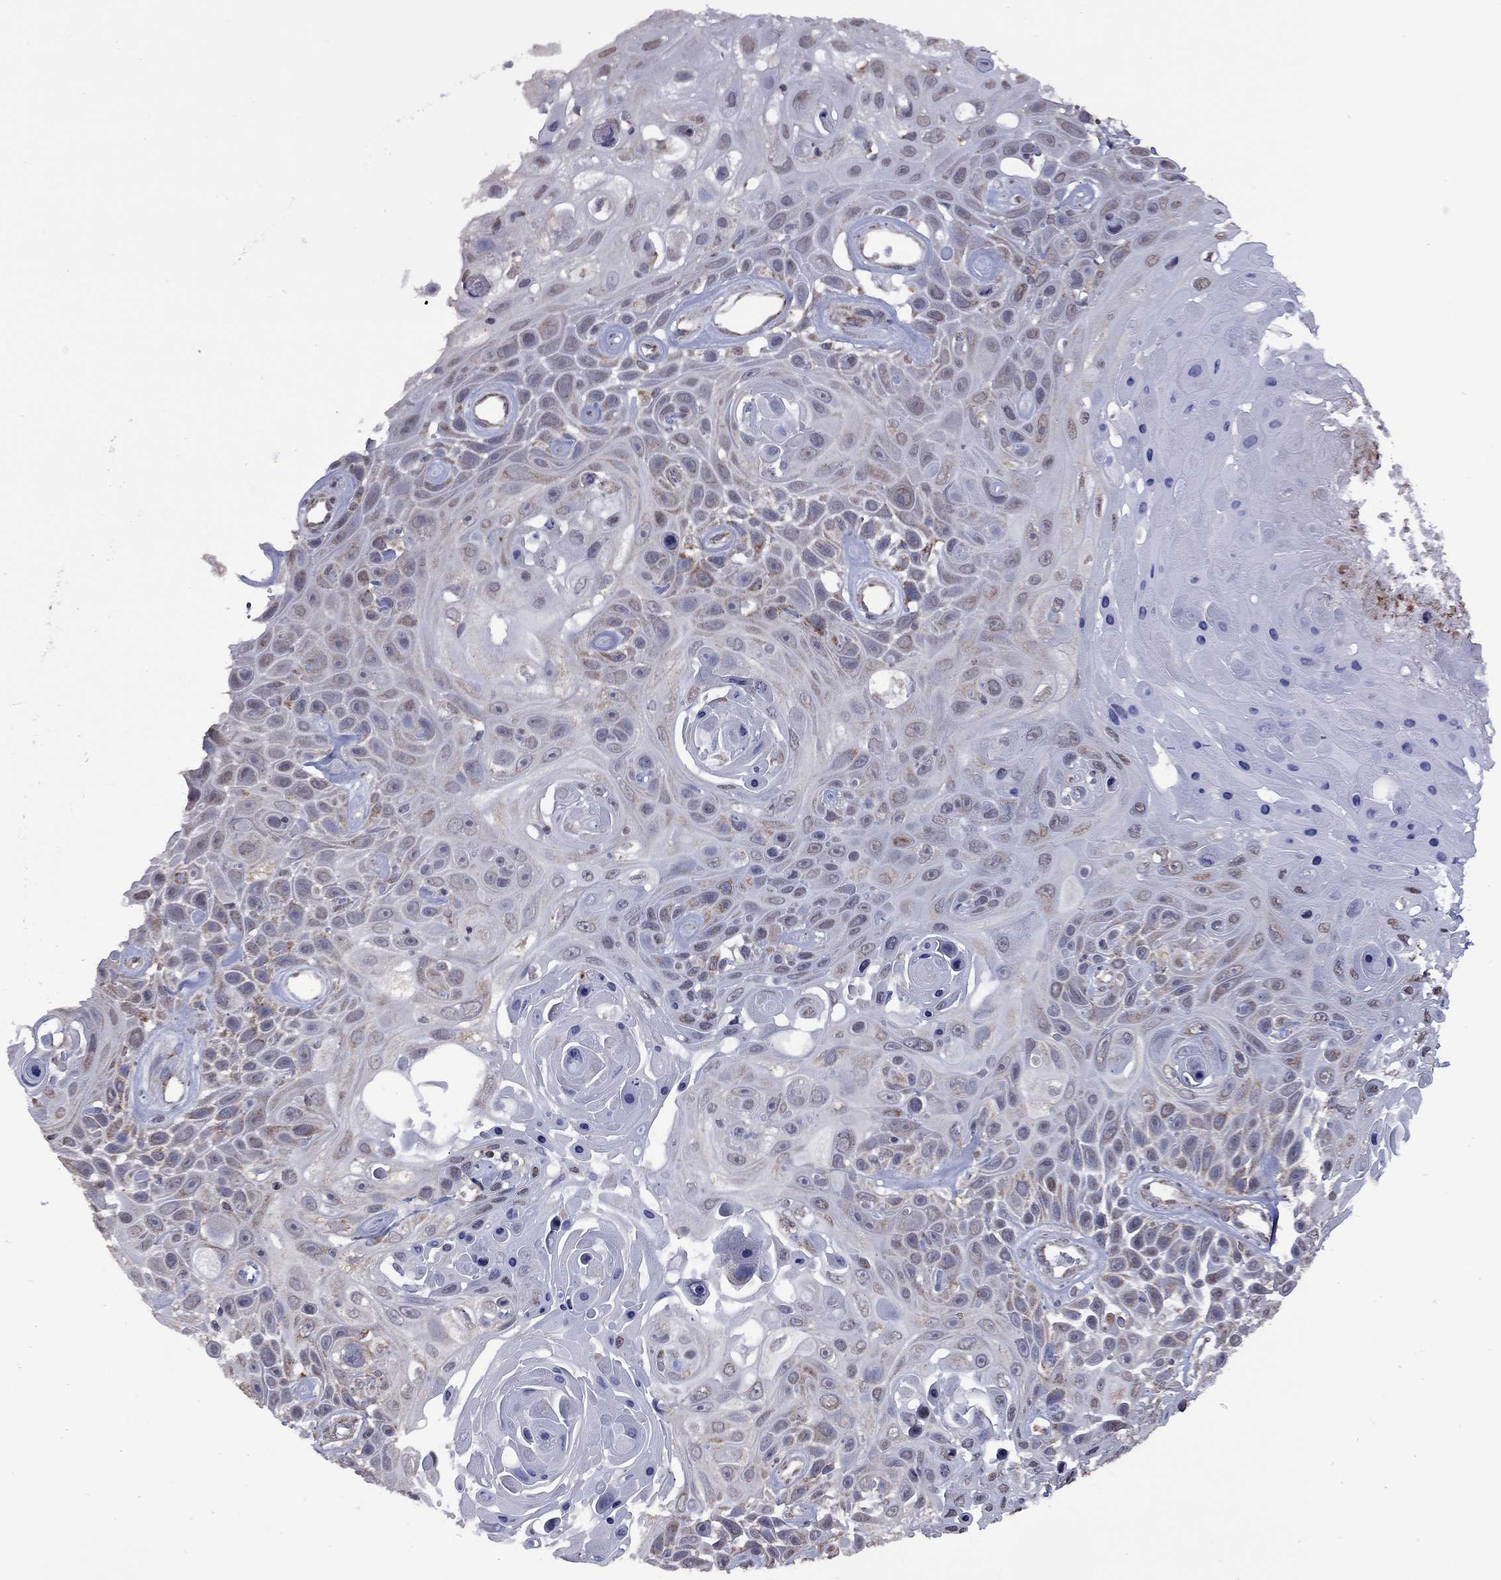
{"staining": {"intensity": "moderate", "quantity": "25%-75%", "location": "cytoplasmic/membranous"}, "tissue": "skin cancer", "cell_type": "Tumor cells", "image_type": "cancer", "snomed": [{"axis": "morphology", "description": "Squamous cell carcinoma, NOS"}, {"axis": "topography", "description": "Skin"}], "caption": "Approximately 25%-75% of tumor cells in skin squamous cell carcinoma reveal moderate cytoplasmic/membranous protein staining as visualized by brown immunohistochemical staining.", "gene": "NDUFB1", "patient": {"sex": "male", "age": 82}}